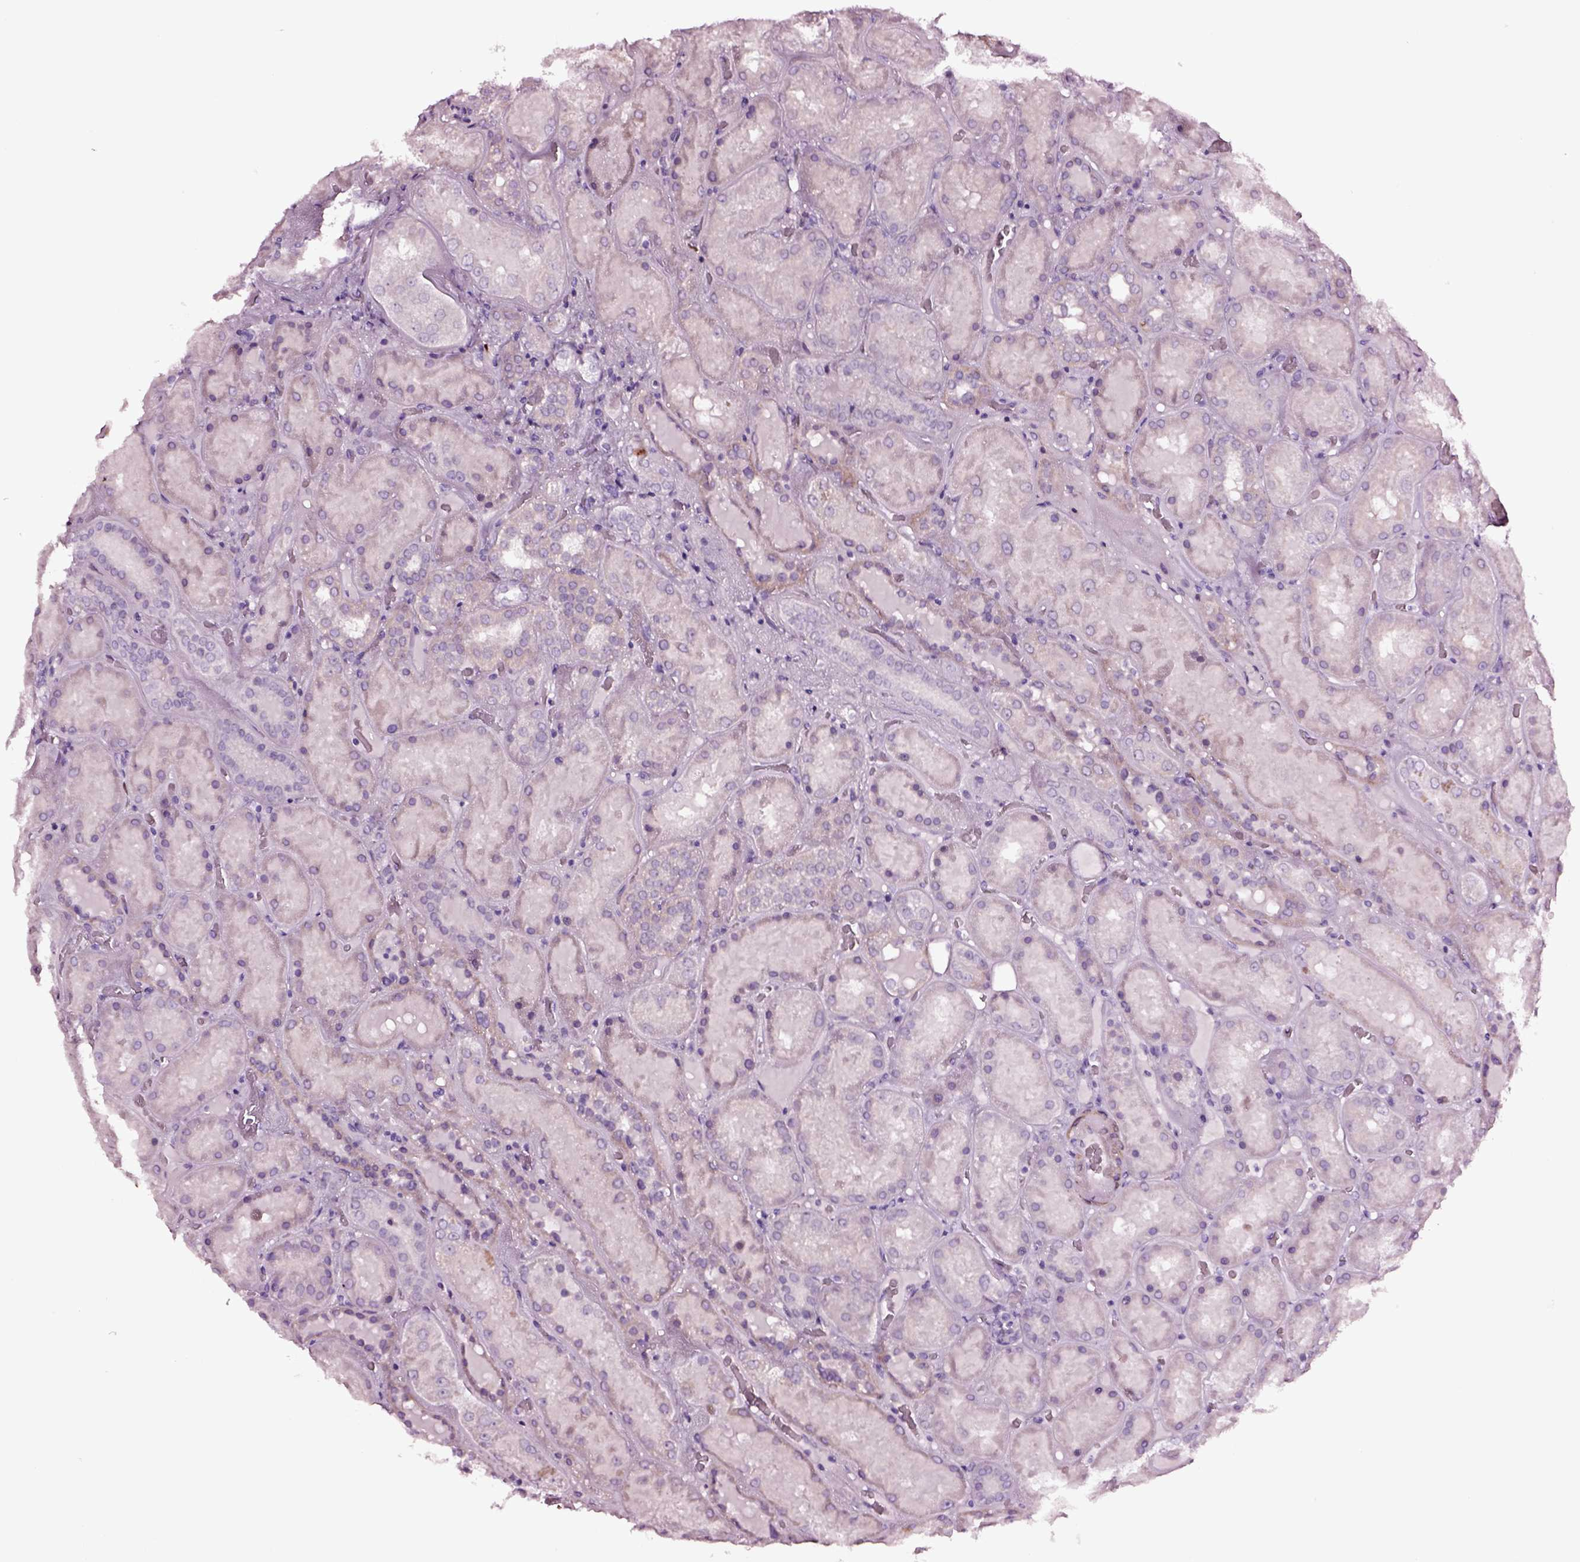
{"staining": {"intensity": "negative", "quantity": "none", "location": "none"}, "tissue": "kidney", "cell_type": "Cells in glomeruli", "image_type": "normal", "snomed": [{"axis": "morphology", "description": "Normal tissue, NOS"}, {"axis": "topography", "description": "Kidney"}], "caption": "This is a micrograph of immunohistochemistry (IHC) staining of benign kidney, which shows no positivity in cells in glomeruli. Nuclei are stained in blue.", "gene": "SOX10", "patient": {"sex": "male", "age": 73}}